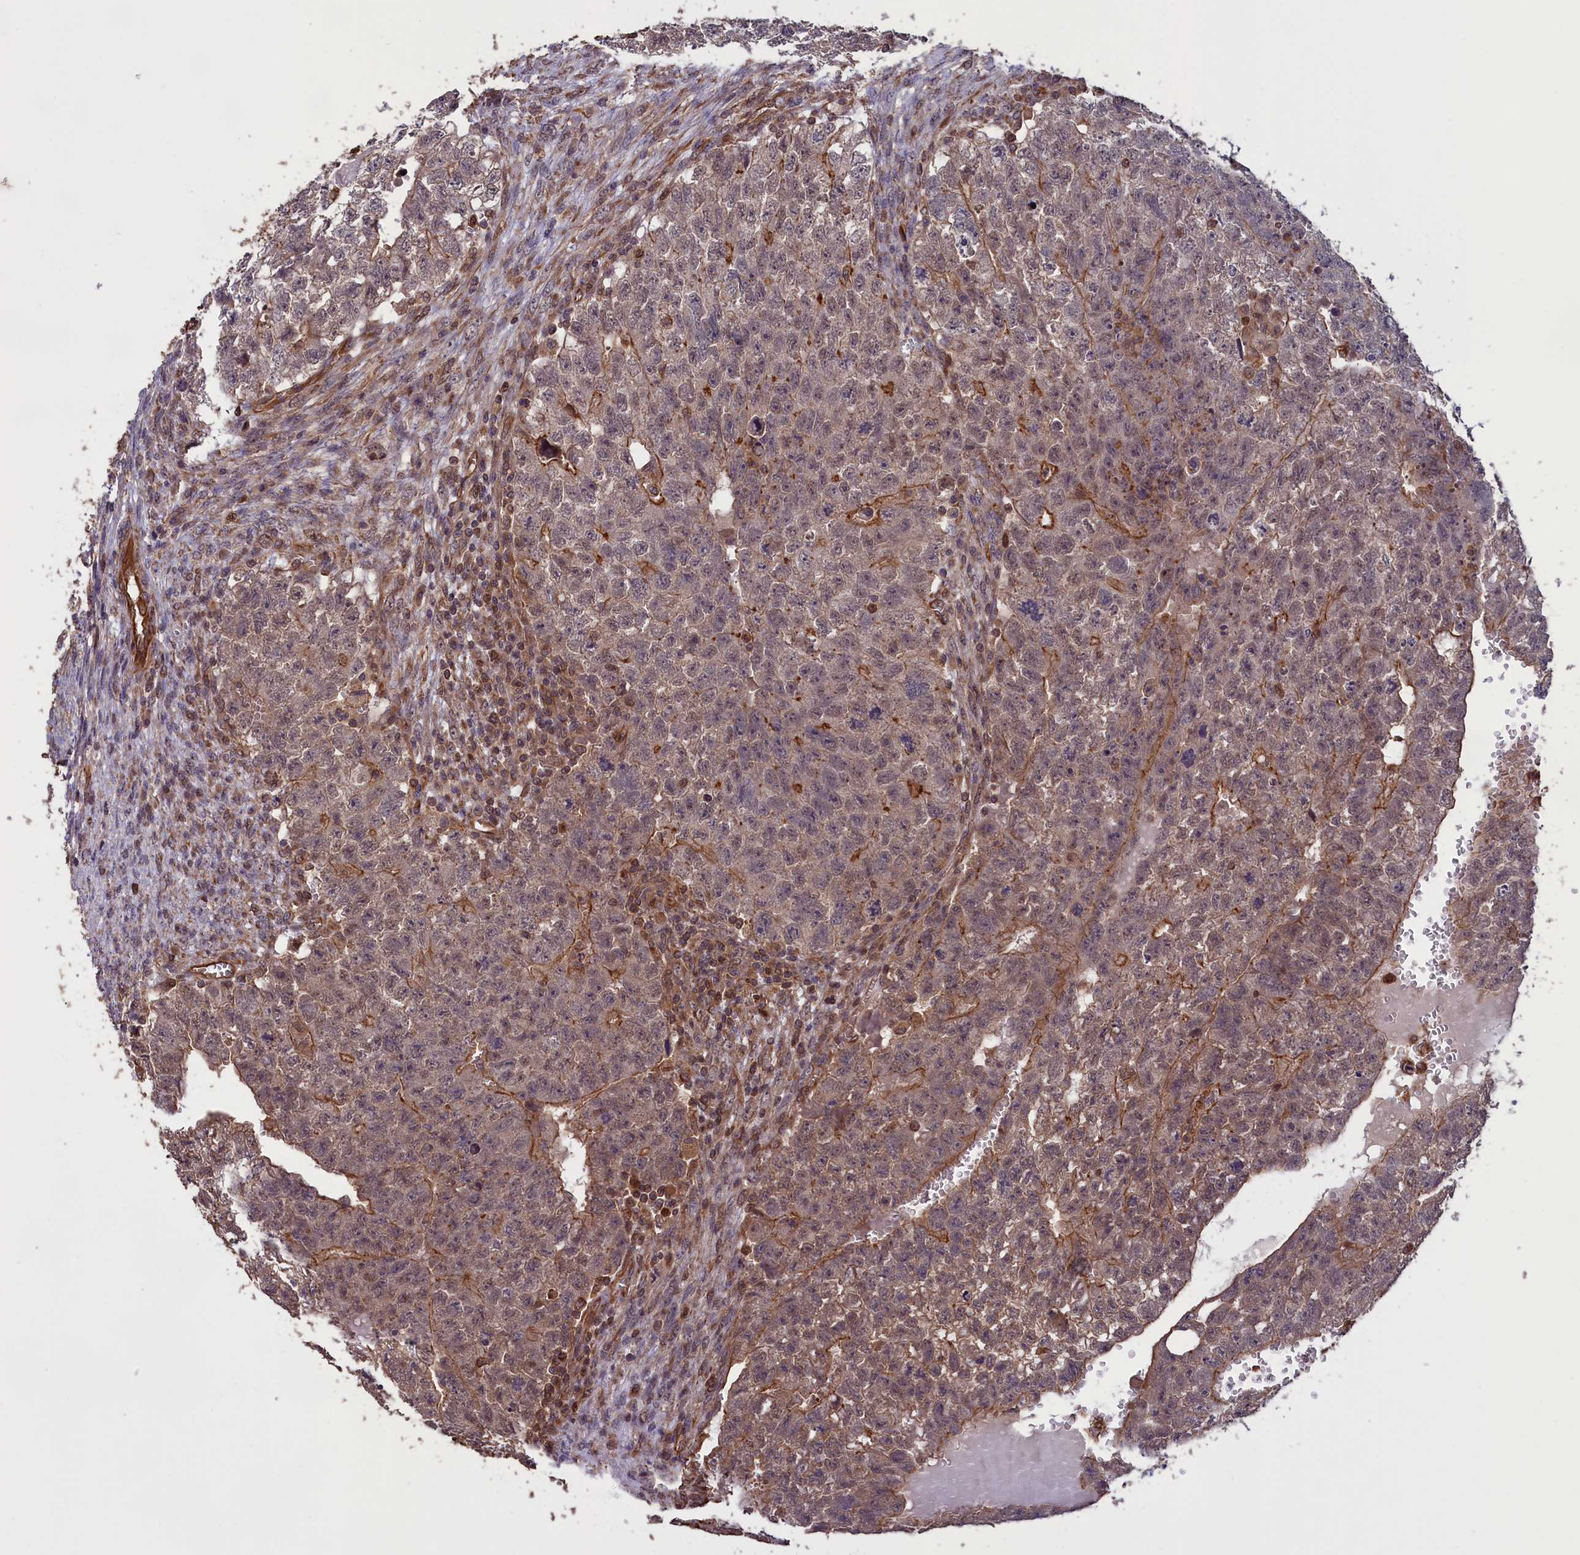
{"staining": {"intensity": "moderate", "quantity": "25%-75%", "location": "cytoplasmic/membranous"}, "tissue": "testis cancer", "cell_type": "Tumor cells", "image_type": "cancer", "snomed": [{"axis": "morphology", "description": "Seminoma, NOS"}, {"axis": "morphology", "description": "Carcinoma, Embryonal, NOS"}, {"axis": "topography", "description": "Testis"}], "caption": "Testis embryonal carcinoma stained for a protein displays moderate cytoplasmic/membranous positivity in tumor cells.", "gene": "DAPK3", "patient": {"sex": "male", "age": 38}}